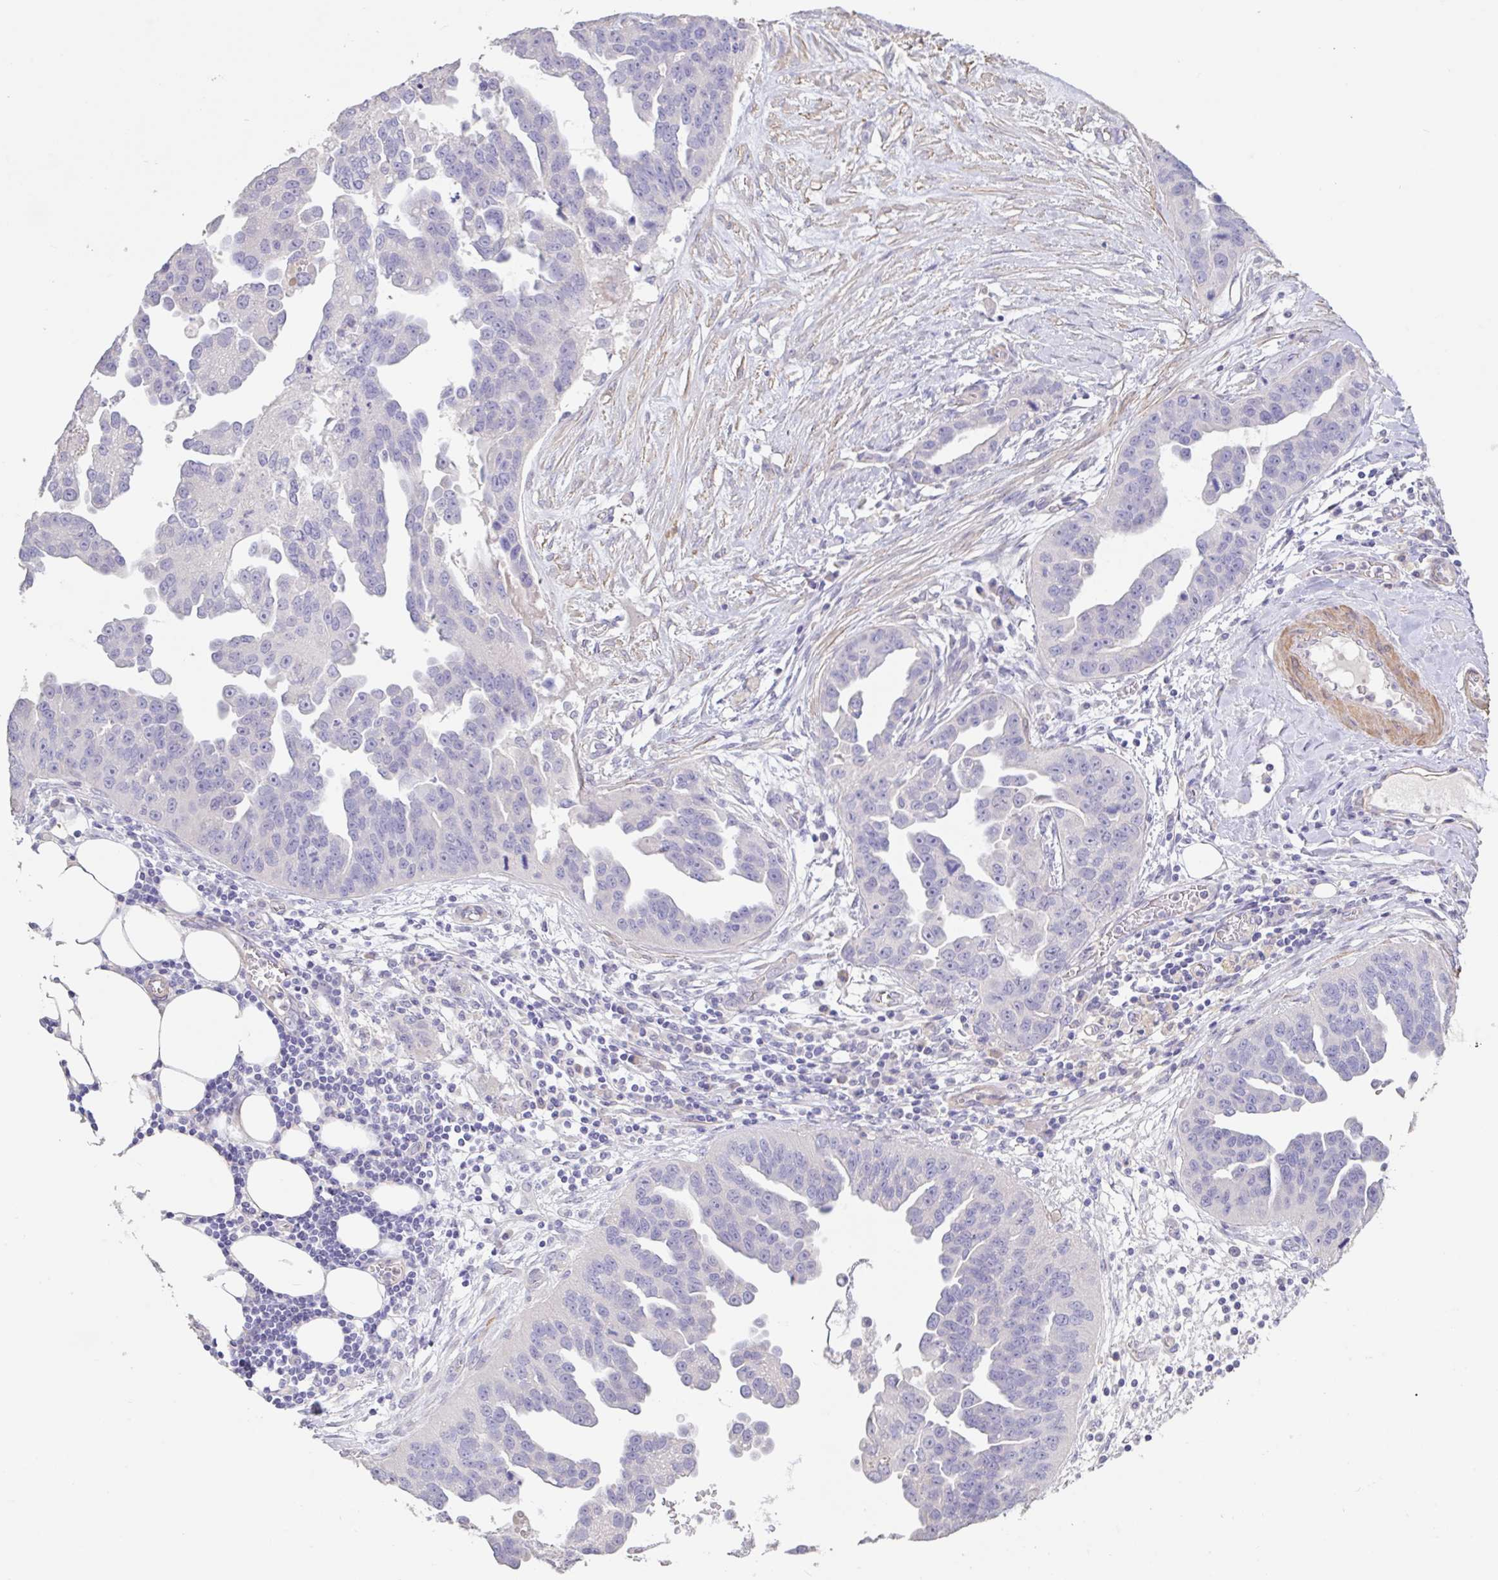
{"staining": {"intensity": "negative", "quantity": "none", "location": "none"}, "tissue": "ovarian cancer", "cell_type": "Tumor cells", "image_type": "cancer", "snomed": [{"axis": "morphology", "description": "Cystadenocarcinoma, serous, NOS"}, {"axis": "topography", "description": "Ovary"}], "caption": "Photomicrograph shows no significant protein expression in tumor cells of ovarian cancer (serous cystadenocarcinoma).", "gene": "PYGM", "patient": {"sex": "female", "age": 75}}